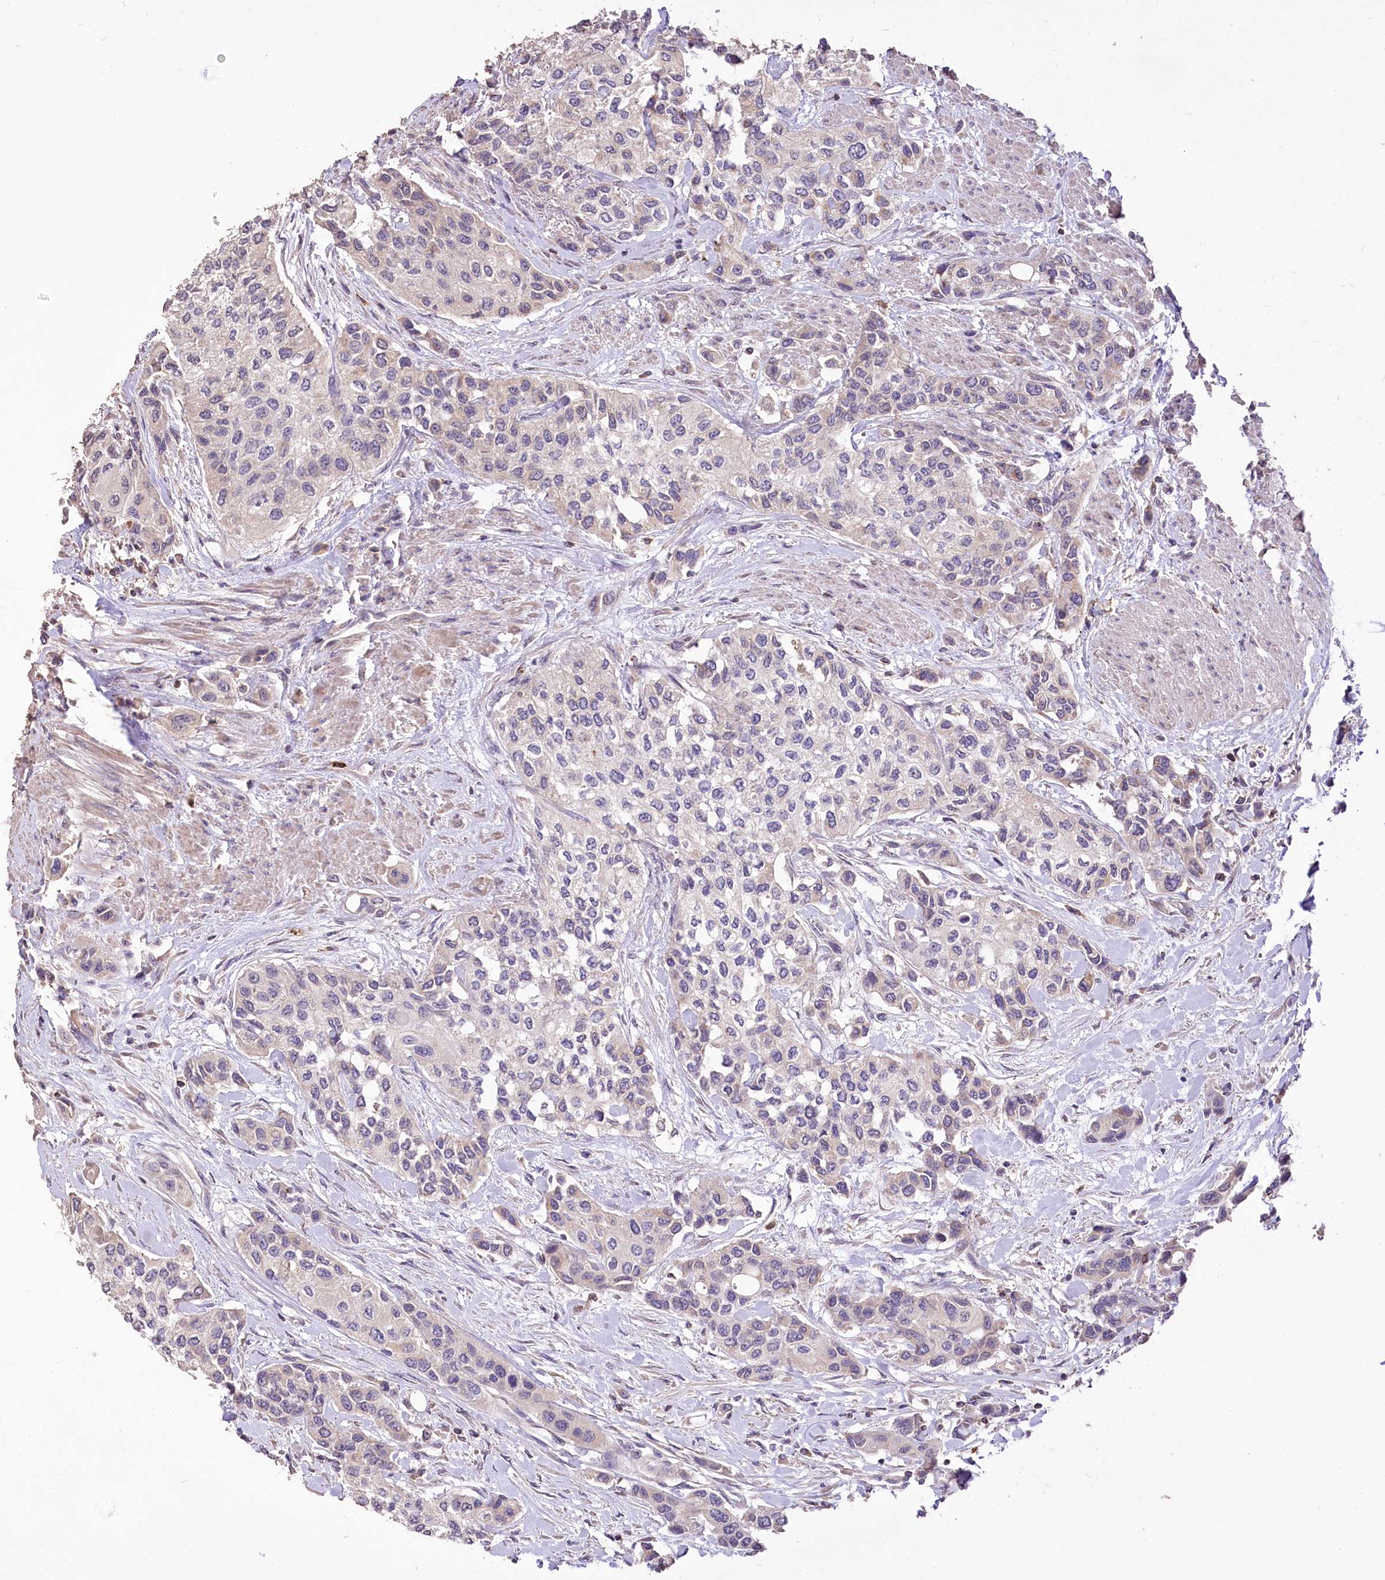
{"staining": {"intensity": "negative", "quantity": "none", "location": "none"}, "tissue": "urothelial cancer", "cell_type": "Tumor cells", "image_type": "cancer", "snomed": [{"axis": "morphology", "description": "Normal tissue, NOS"}, {"axis": "morphology", "description": "Urothelial carcinoma, High grade"}, {"axis": "topography", "description": "Vascular tissue"}, {"axis": "topography", "description": "Urinary bladder"}], "caption": "This is an immunohistochemistry (IHC) histopathology image of human urothelial carcinoma (high-grade). There is no staining in tumor cells.", "gene": "SERGEF", "patient": {"sex": "female", "age": 56}}